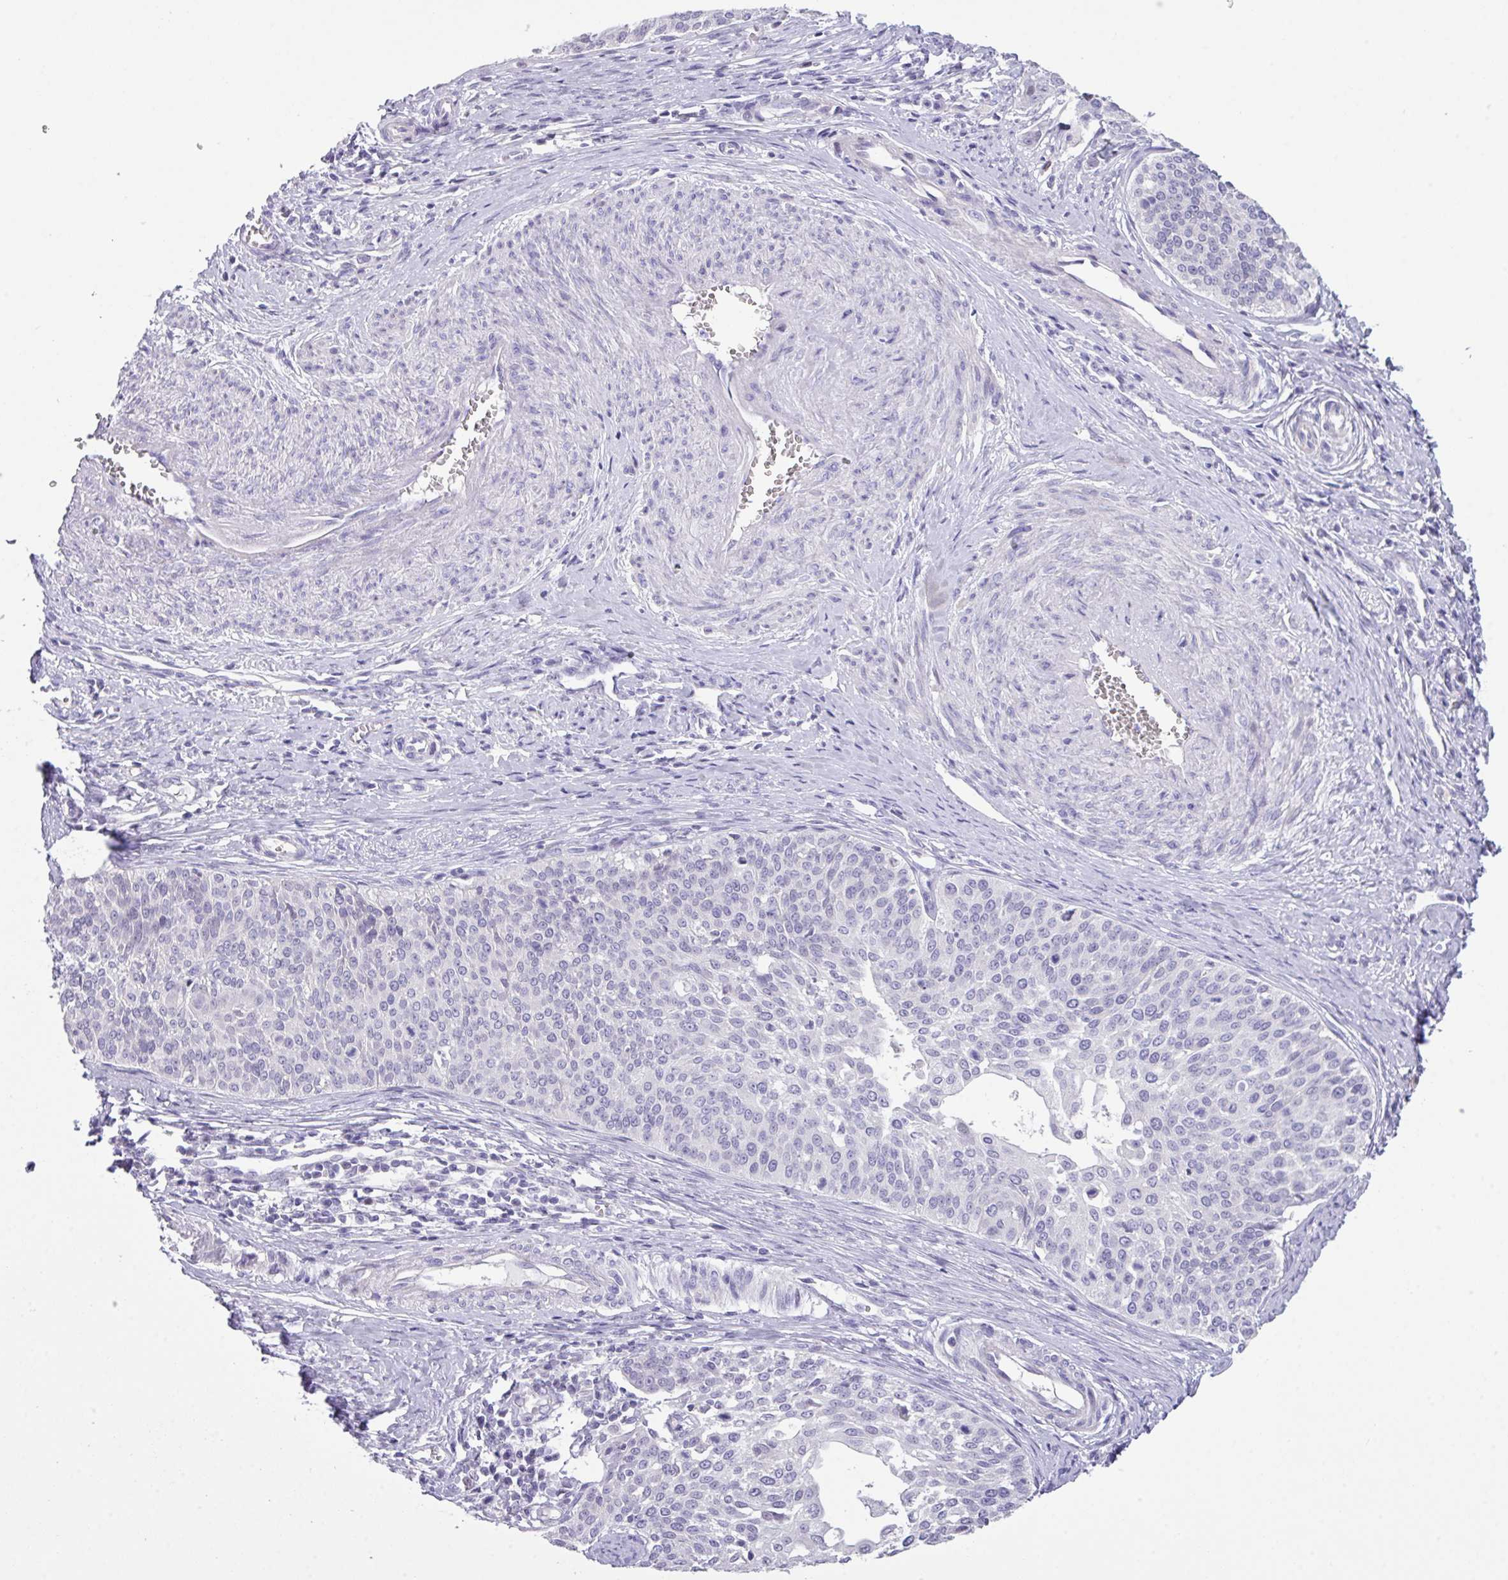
{"staining": {"intensity": "negative", "quantity": "none", "location": "none"}, "tissue": "cervical cancer", "cell_type": "Tumor cells", "image_type": "cancer", "snomed": [{"axis": "morphology", "description": "Squamous cell carcinoma, NOS"}, {"axis": "topography", "description": "Cervix"}], "caption": "This is a image of IHC staining of cervical cancer, which shows no expression in tumor cells.", "gene": "ANKRD13B", "patient": {"sex": "female", "age": 44}}